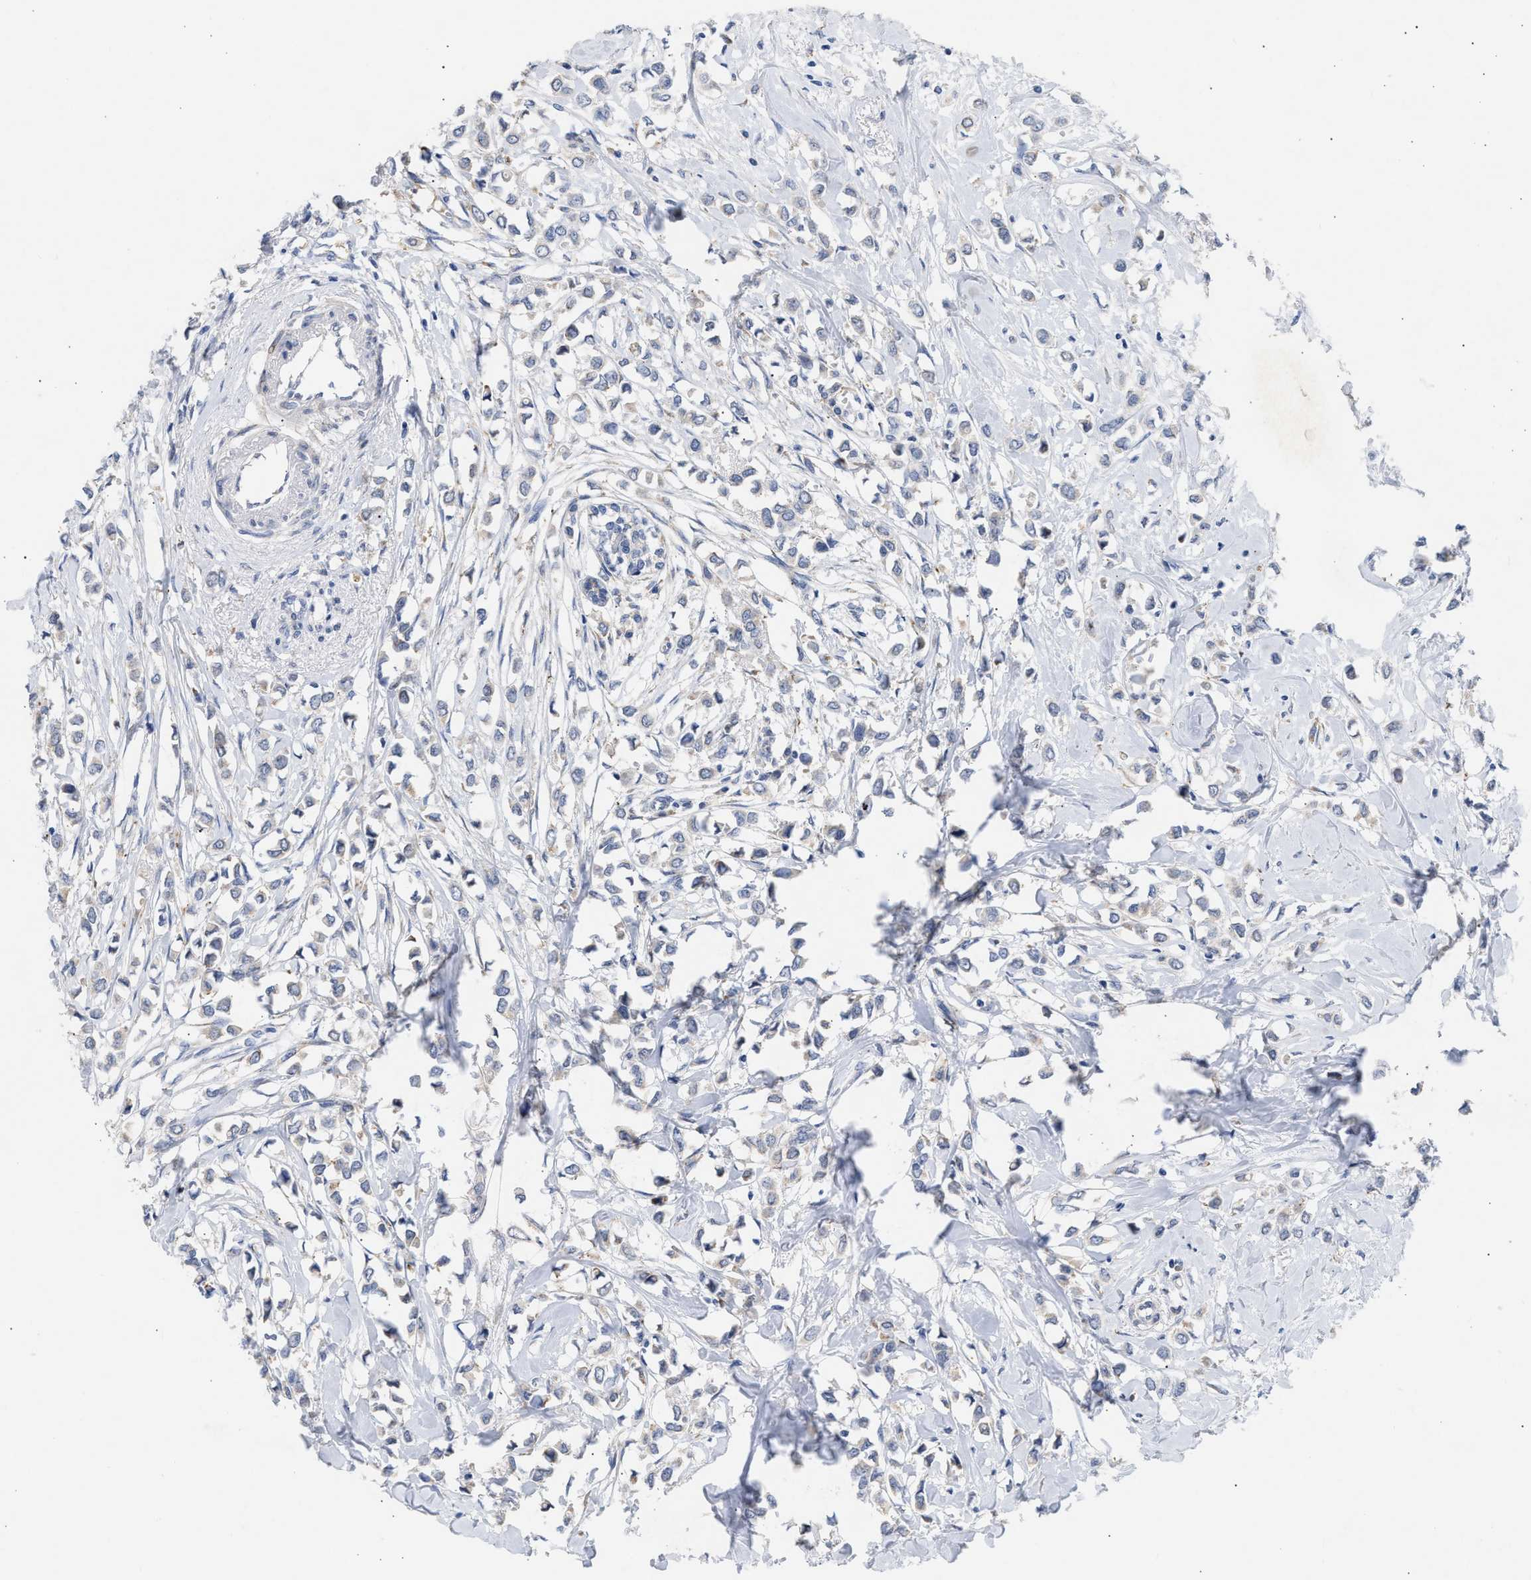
{"staining": {"intensity": "weak", "quantity": "<25%", "location": "cytoplasmic/membranous"}, "tissue": "breast cancer", "cell_type": "Tumor cells", "image_type": "cancer", "snomed": [{"axis": "morphology", "description": "Lobular carcinoma"}, {"axis": "topography", "description": "Breast"}], "caption": "This photomicrograph is of lobular carcinoma (breast) stained with IHC to label a protein in brown with the nuclei are counter-stained blue. There is no staining in tumor cells. (DAB (3,3'-diaminobenzidine) immunohistochemistry visualized using brightfield microscopy, high magnification).", "gene": "SELENOM", "patient": {"sex": "female", "age": 51}}